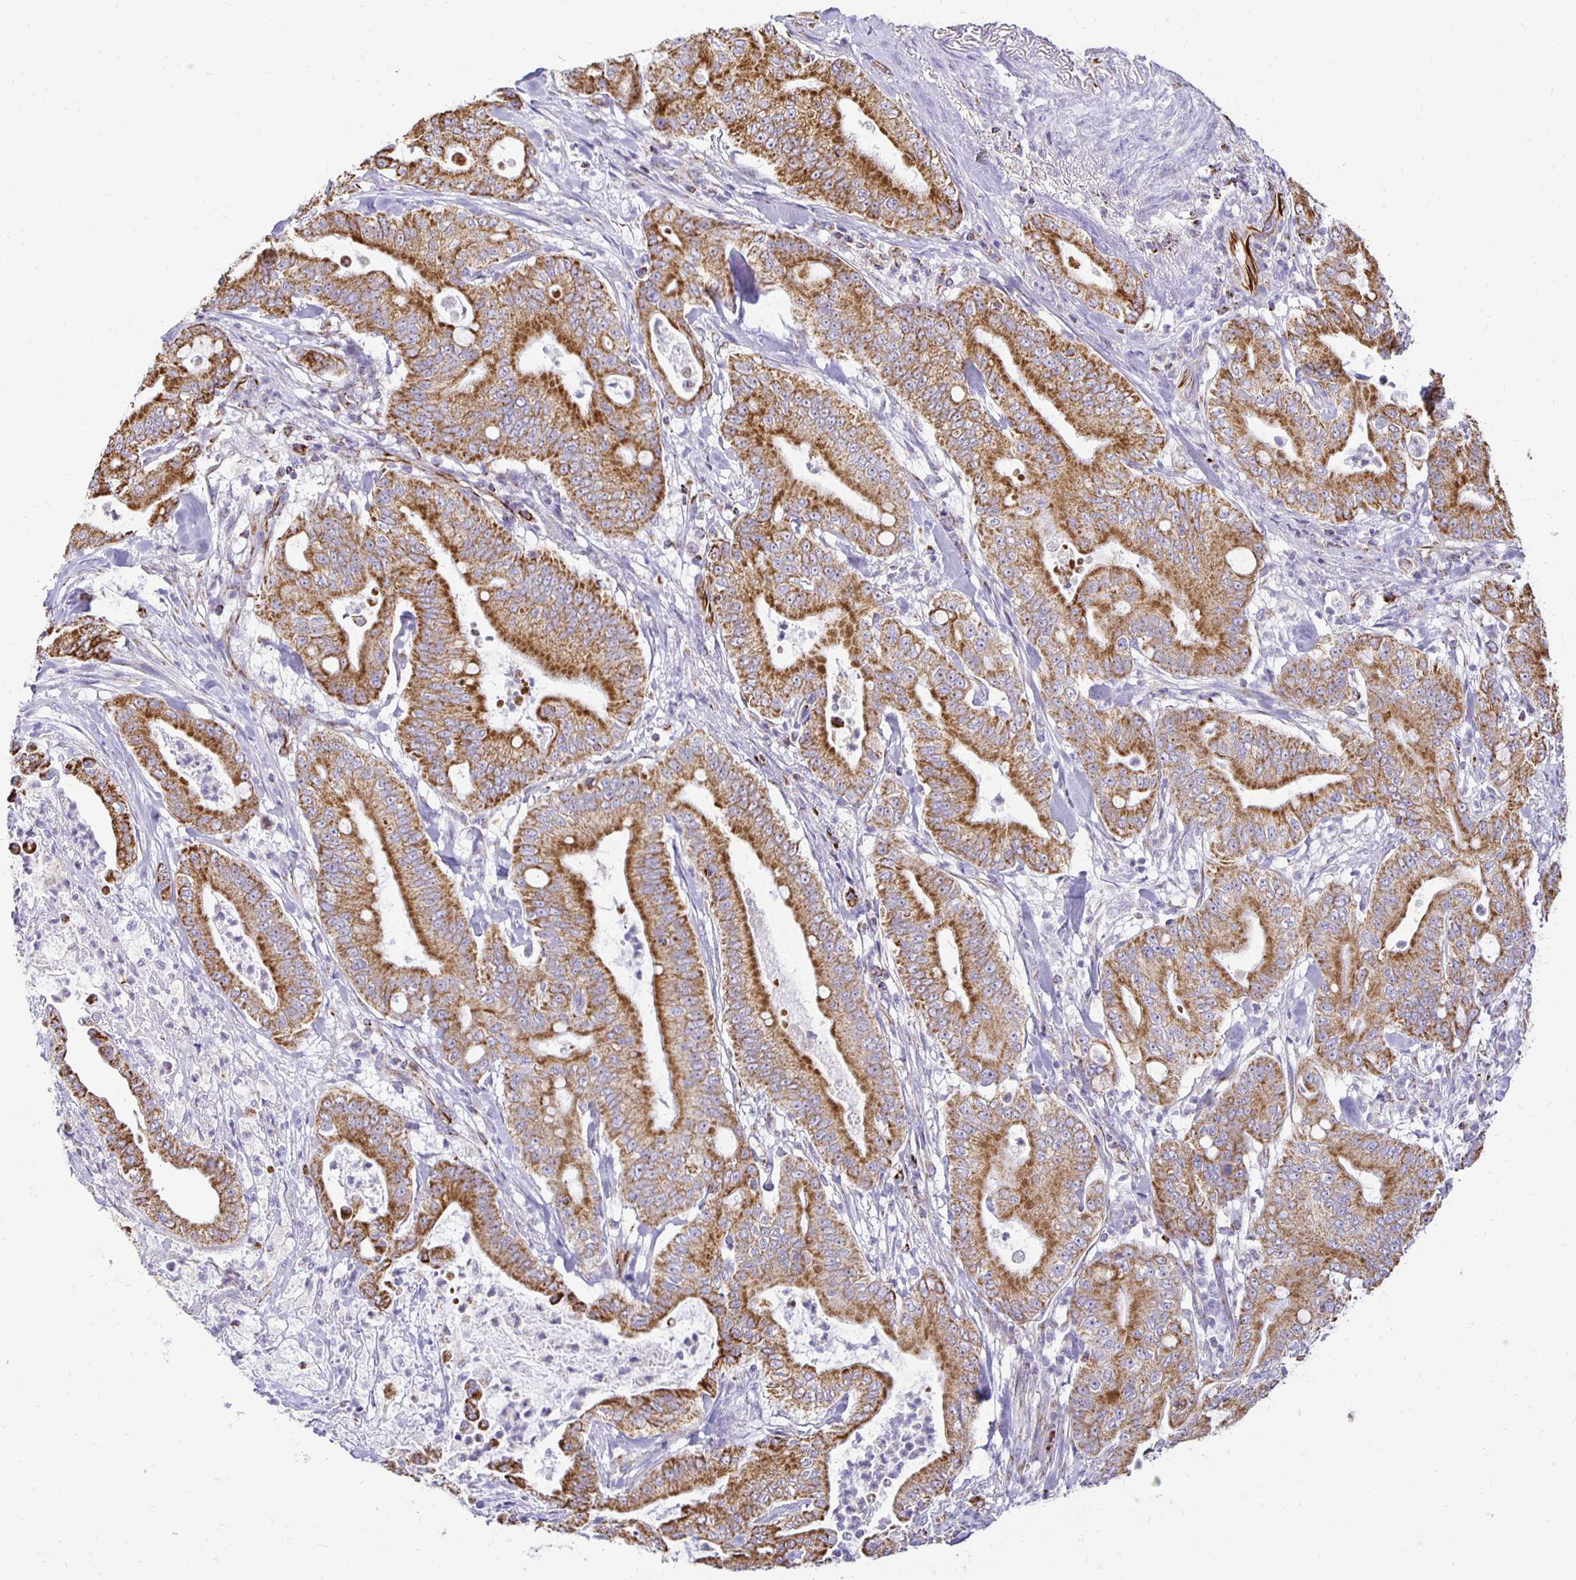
{"staining": {"intensity": "strong", "quantity": ">75%", "location": "cytoplasmic/membranous"}, "tissue": "pancreatic cancer", "cell_type": "Tumor cells", "image_type": "cancer", "snomed": [{"axis": "morphology", "description": "Adenocarcinoma, NOS"}, {"axis": "topography", "description": "Pancreas"}], "caption": "Protein expression analysis of adenocarcinoma (pancreatic) displays strong cytoplasmic/membranous positivity in approximately >75% of tumor cells.", "gene": "PLAAT2", "patient": {"sex": "male", "age": 71}}